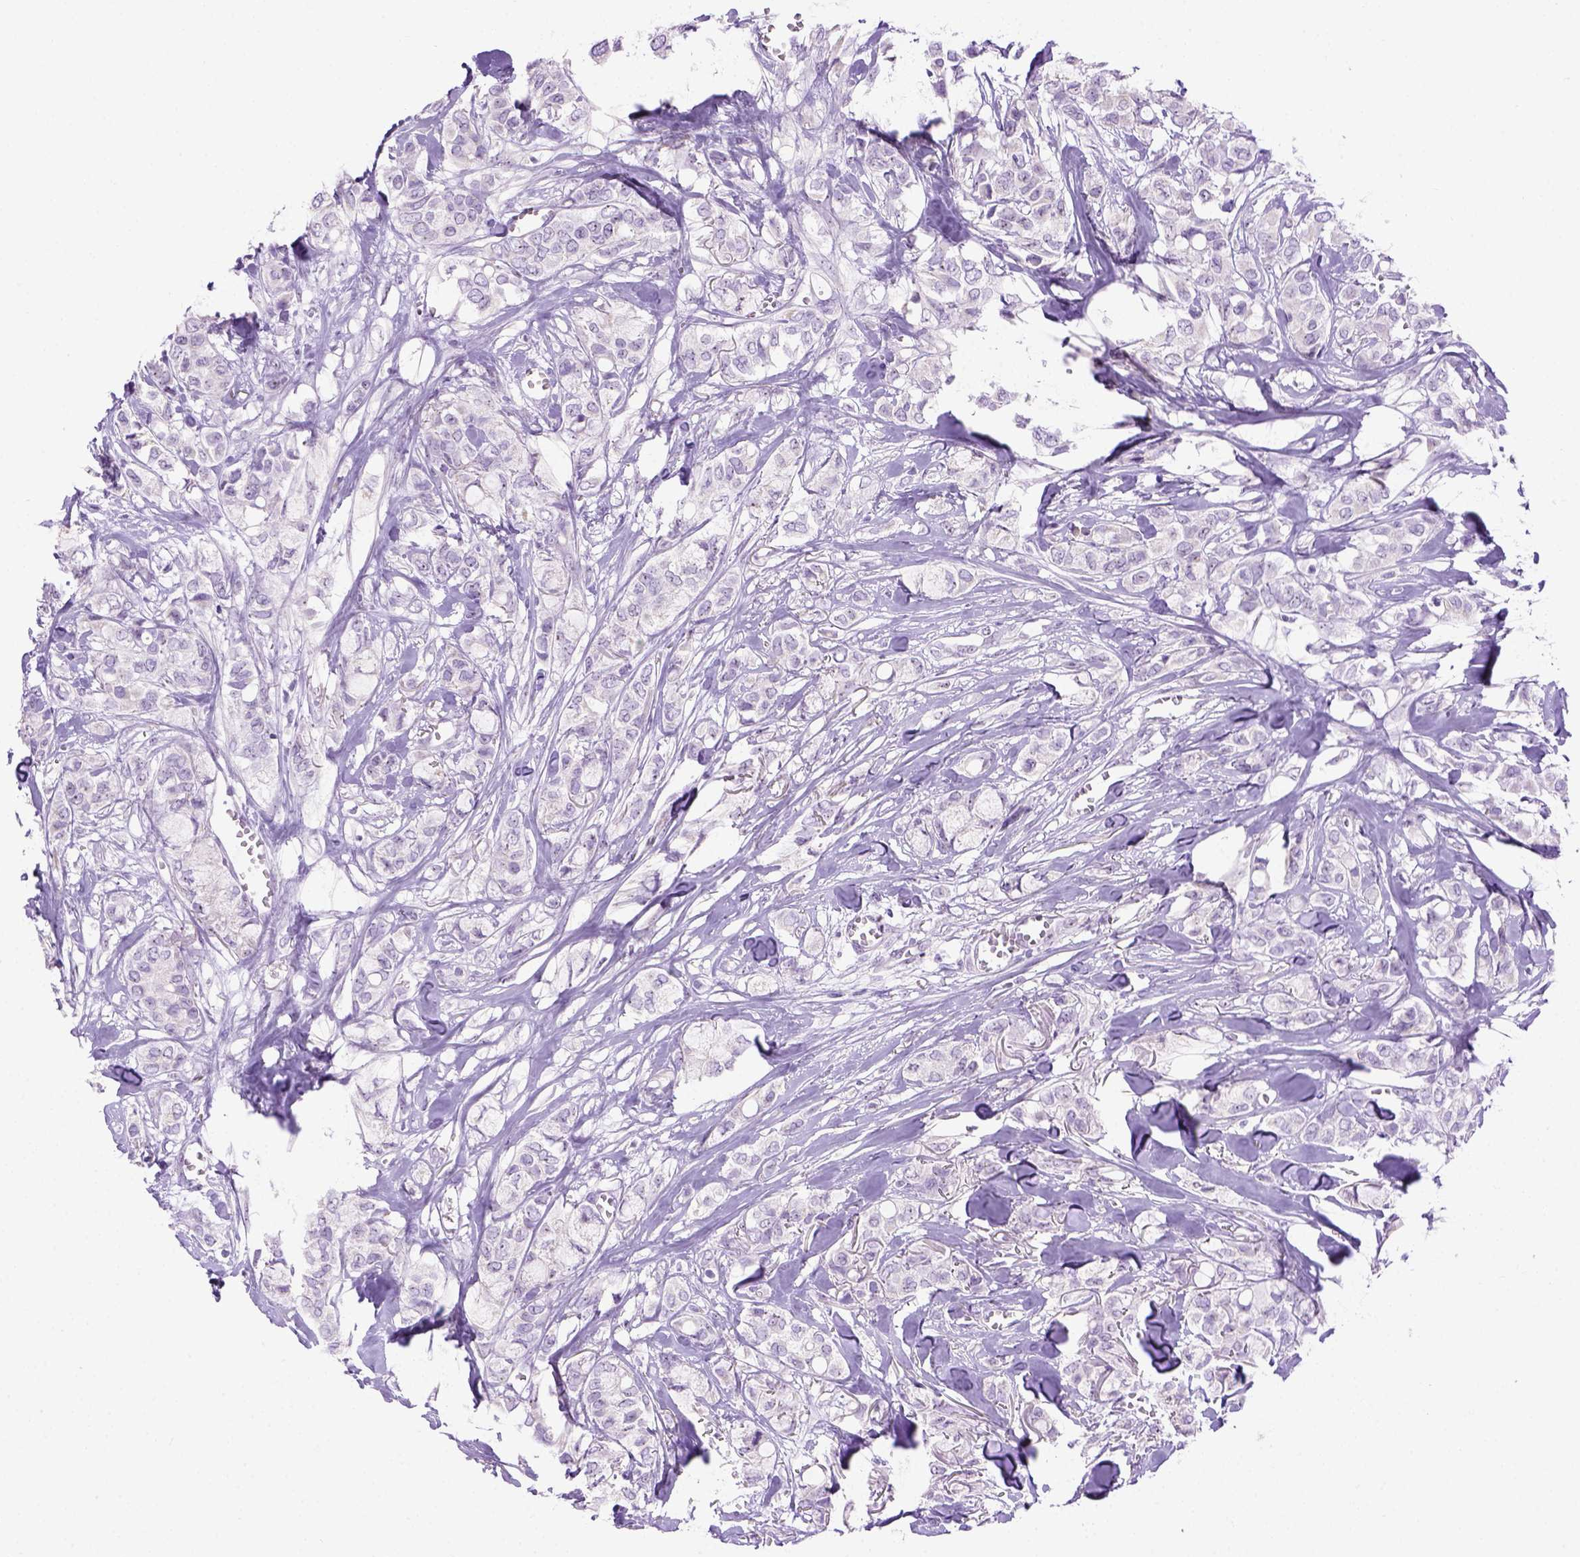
{"staining": {"intensity": "negative", "quantity": "none", "location": "none"}, "tissue": "breast cancer", "cell_type": "Tumor cells", "image_type": "cancer", "snomed": [{"axis": "morphology", "description": "Duct carcinoma"}, {"axis": "topography", "description": "Breast"}], "caption": "Immunohistochemistry (IHC) micrograph of human breast cancer stained for a protein (brown), which reveals no staining in tumor cells.", "gene": "UTP4", "patient": {"sex": "female", "age": 85}}